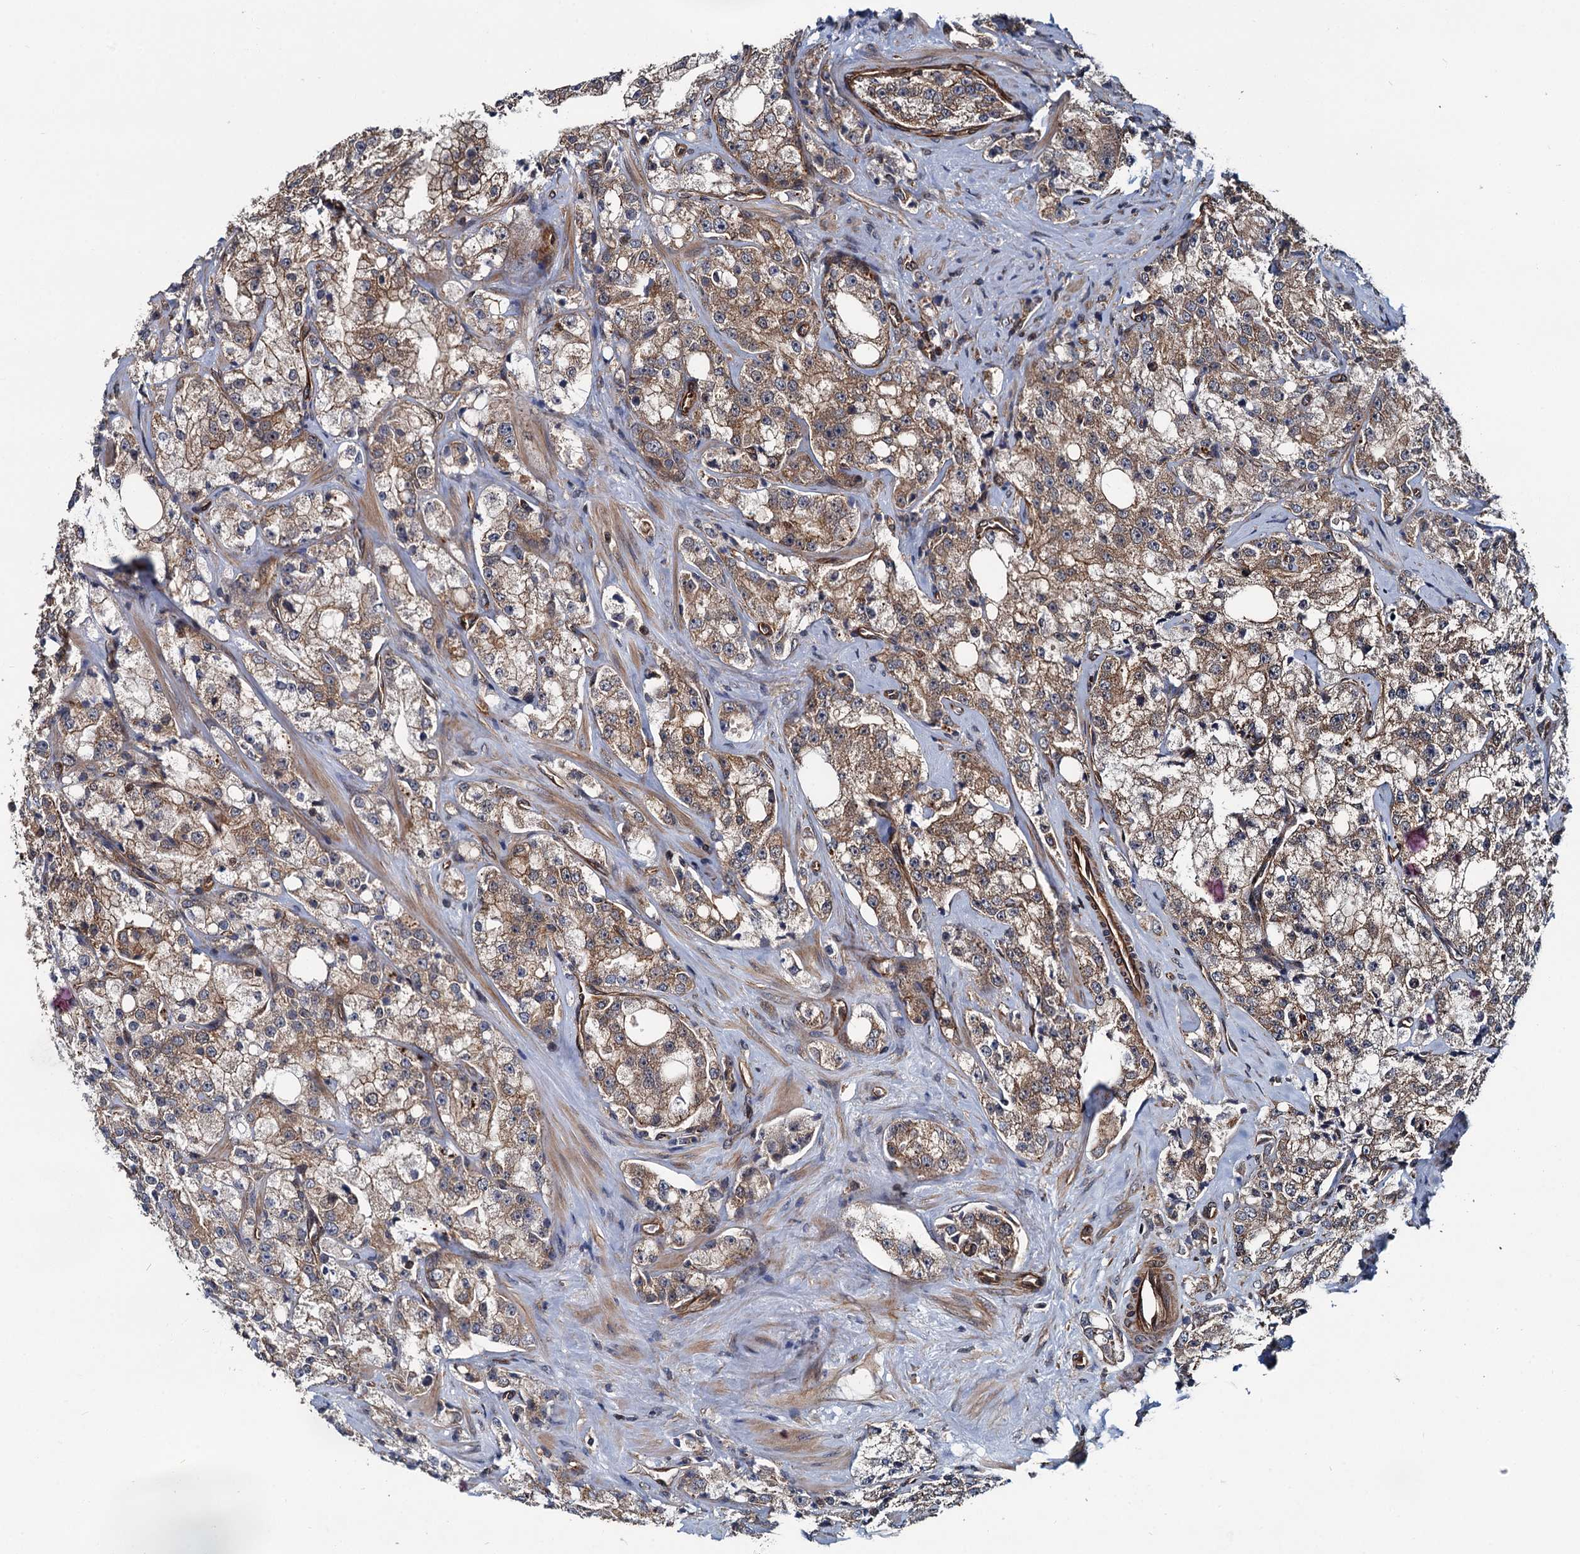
{"staining": {"intensity": "moderate", "quantity": ">75%", "location": "cytoplasmic/membranous"}, "tissue": "prostate cancer", "cell_type": "Tumor cells", "image_type": "cancer", "snomed": [{"axis": "morphology", "description": "Adenocarcinoma, High grade"}, {"axis": "topography", "description": "Prostate"}], "caption": "The photomicrograph shows immunohistochemical staining of high-grade adenocarcinoma (prostate). There is moderate cytoplasmic/membranous staining is appreciated in approximately >75% of tumor cells.", "gene": "ZFYVE19", "patient": {"sex": "male", "age": 64}}